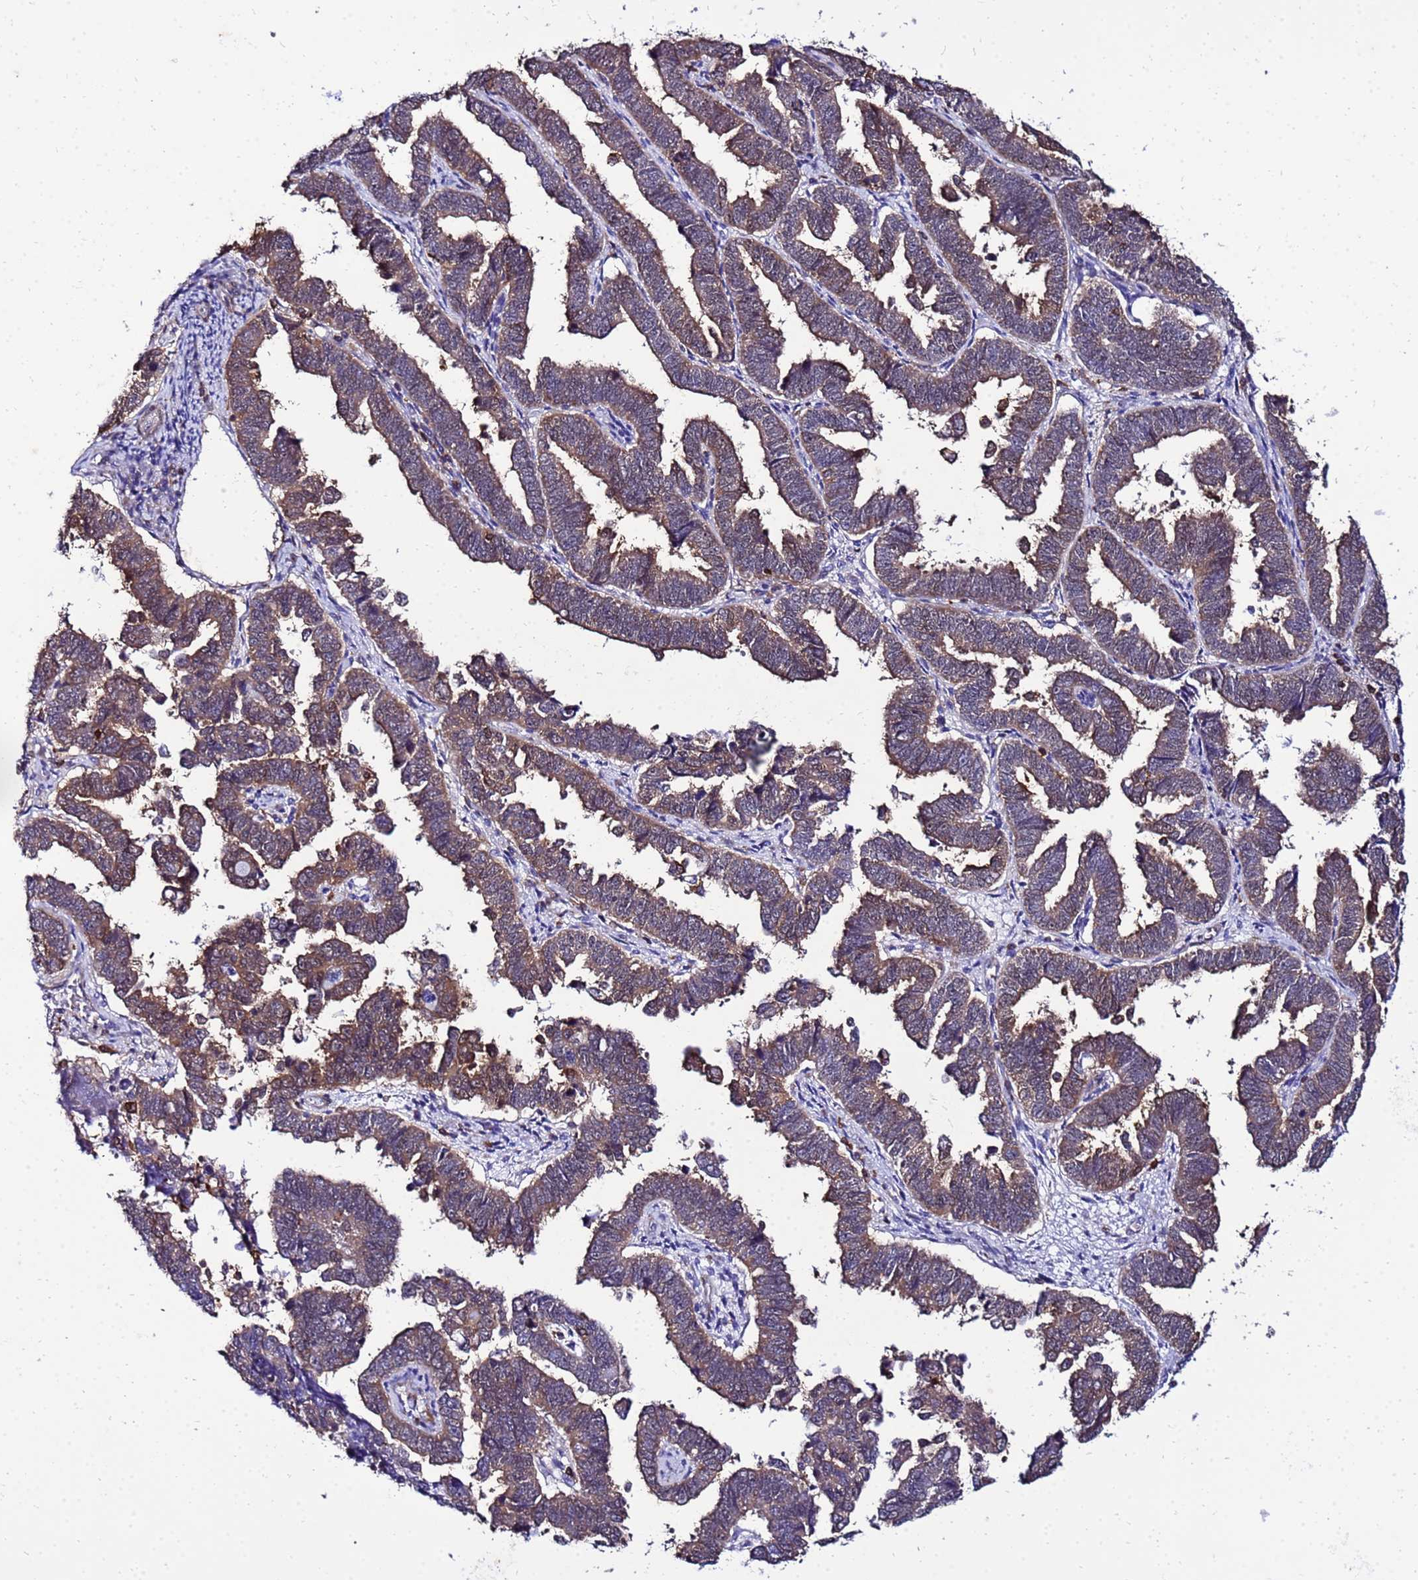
{"staining": {"intensity": "moderate", "quantity": "25%-75%", "location": "cytoplasmic/membranous"}, "tissue": "endometrial cancer", "cell_type": "Tumor cells", "image_type": "cancer", "snomed": [{"axis": "morphology", "description": "Adenocarcinoma, NOS"}, {"axis": "topography", "description": "Endometrium"}], "caption": "Endometrial adenocarcinoma stained with a protein marker shows moderate staining in tumor cells.", "gene": "DBNDD2", "patient": {"sex": "female", "age": 75}}